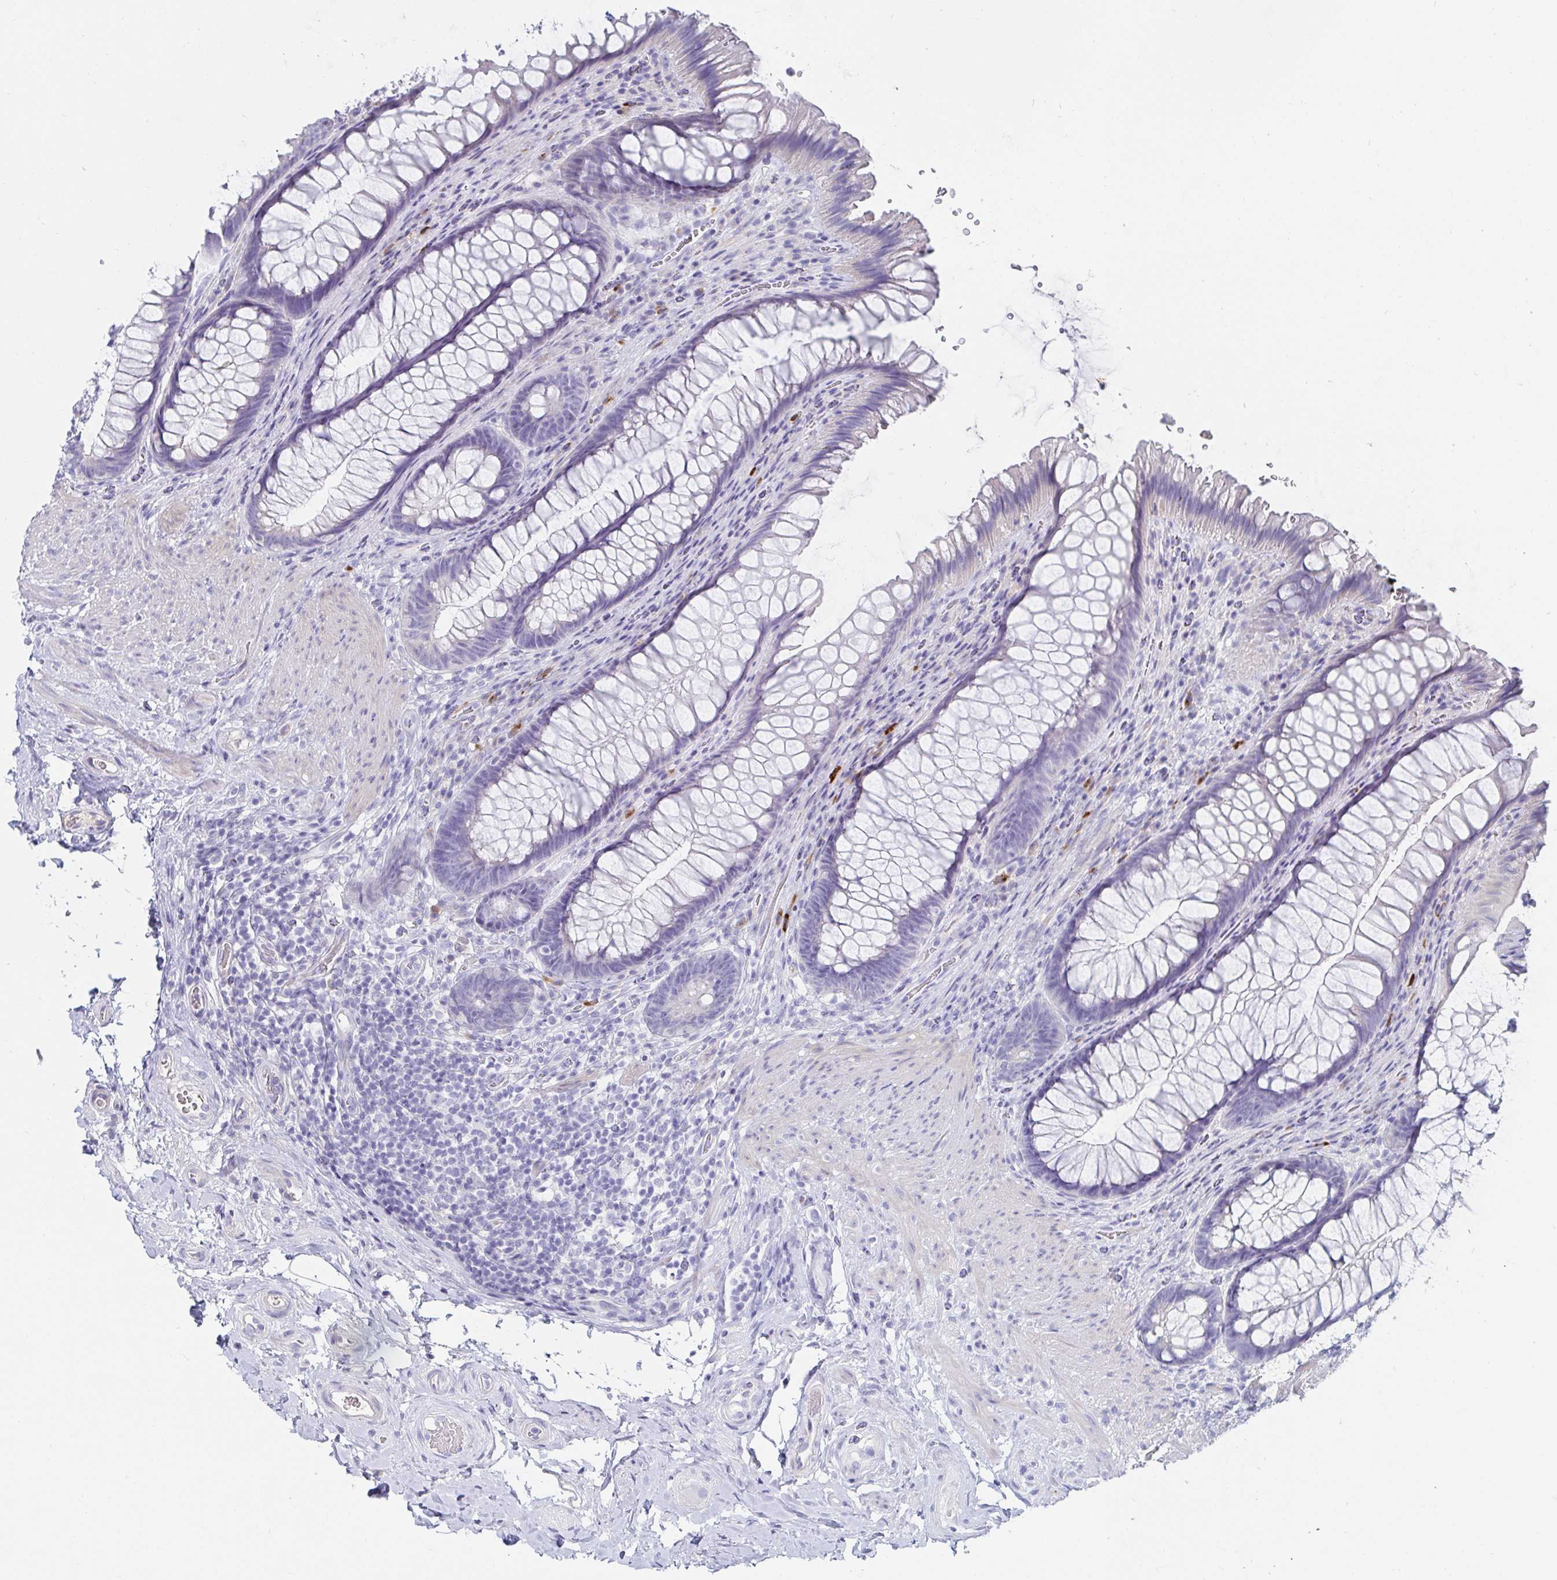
{"staining": {"intensity": "negative", "quantity": "none", "location": "none"}, "tissue": "rectum", "cell_type": "Glandular cells", "image_type": "normal", "snomed": [{"axis": "morphology", "description": "Normal tissue, NOS"}, {"axis": "topography", "description": "Rectum"}], "caption": "Rectum stained for a protein using immunohistochemistry (IHC) displays no expression glandular cells.", "gene": "C4orf17", "patient": {"sex": "male", "age": 53}}